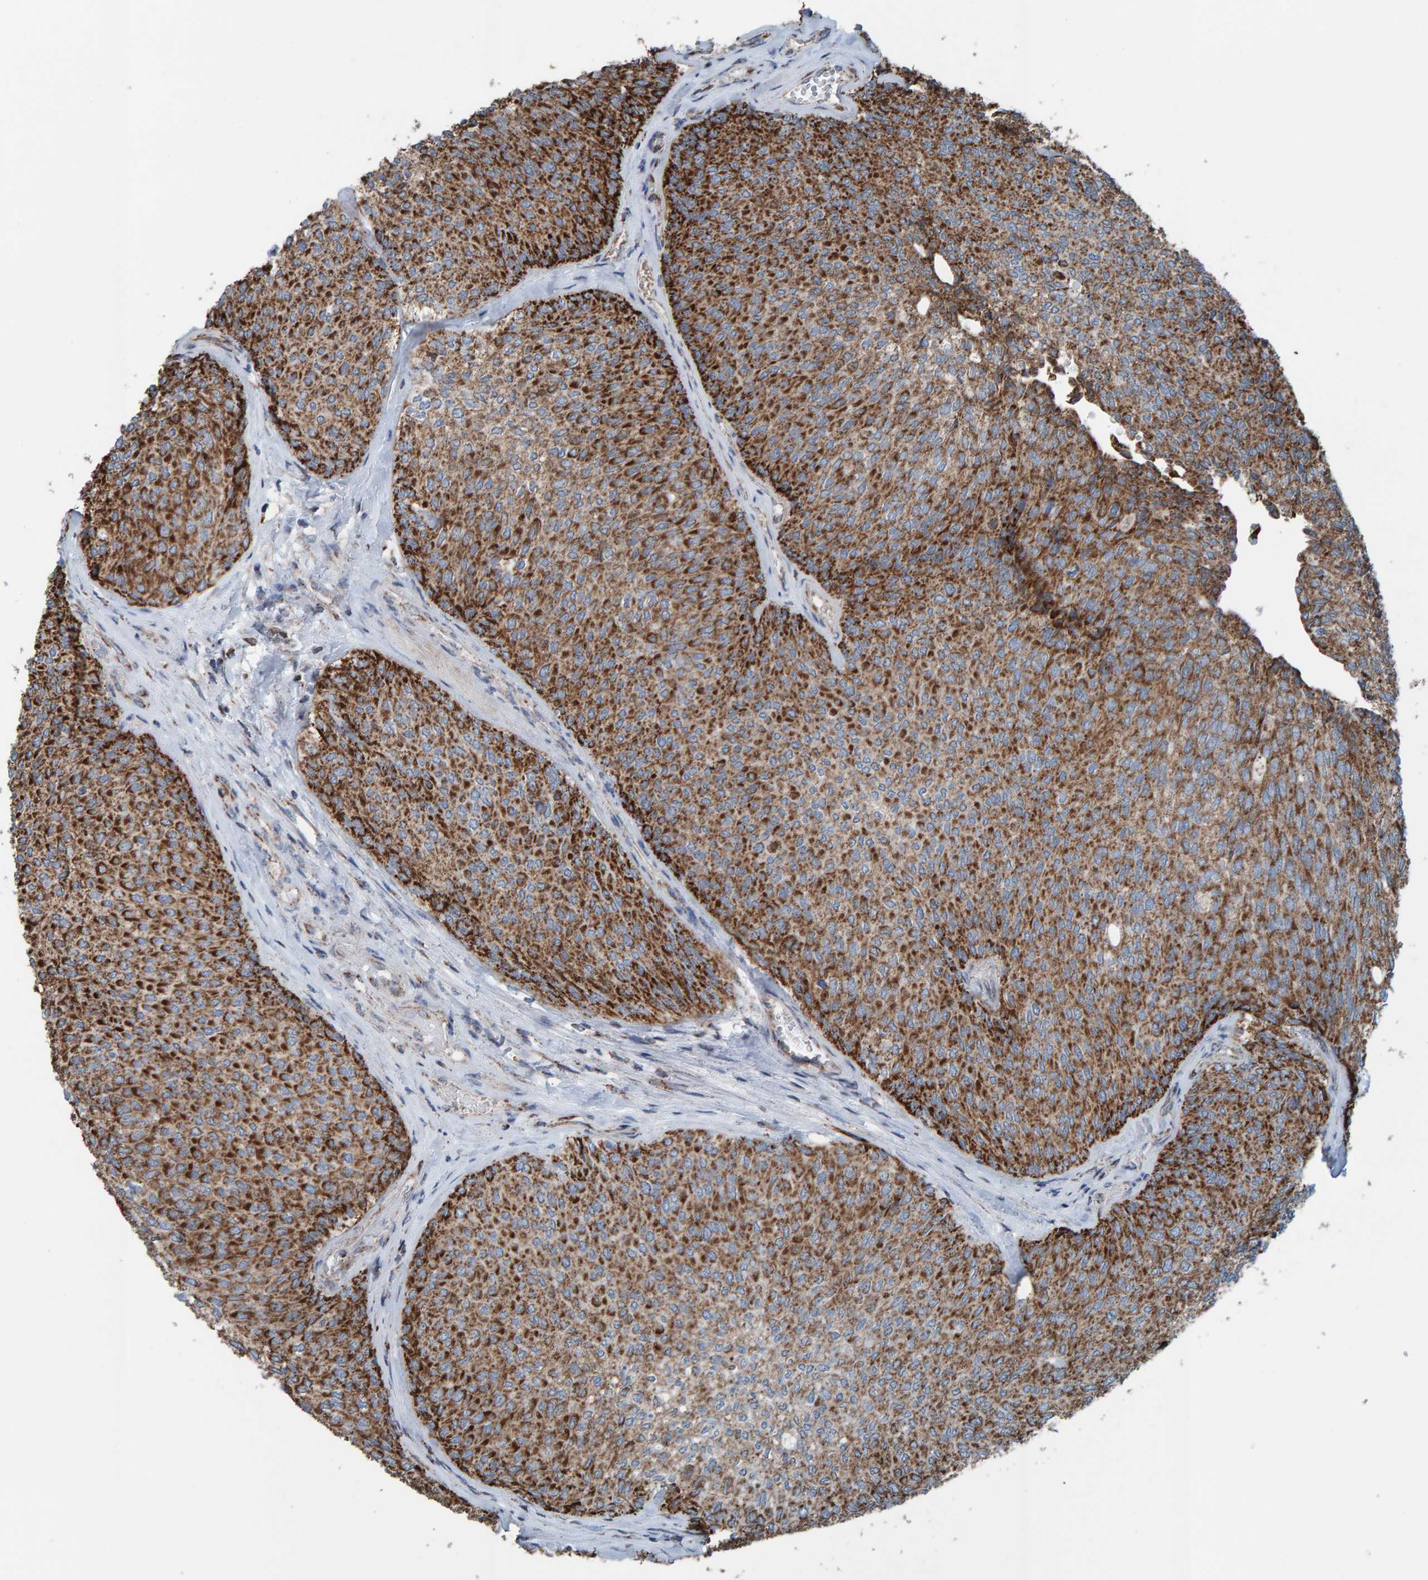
{"staining": {"intensity": "strong", "quantity": ">75%", "location": "cytoplasmic/membranous"}, "tissue": "urothelial cancer", "cell_type": "Tumor cells", "image_type": "cancer", "snomed": [{"axis": "morphology", "description": "Urothelial carcinoma, Low grade"}, {"axis": "topography", "description": "Urinary bladder"}], "caption": "Immunohistochemistry (IHC) of urothelial carcinoma (low-grade) demonstrates high levels of strong cytoplasmic/membranous staining in about >75% of tumor cells. (Stains: DAB (3,3'-diaminobenzidine) in brown, nuclei in blue, Microscopy: brightfield microscopy at high magnification).", "gene": "ZNF48", "patient": {"sex": "female", "age": 79}}